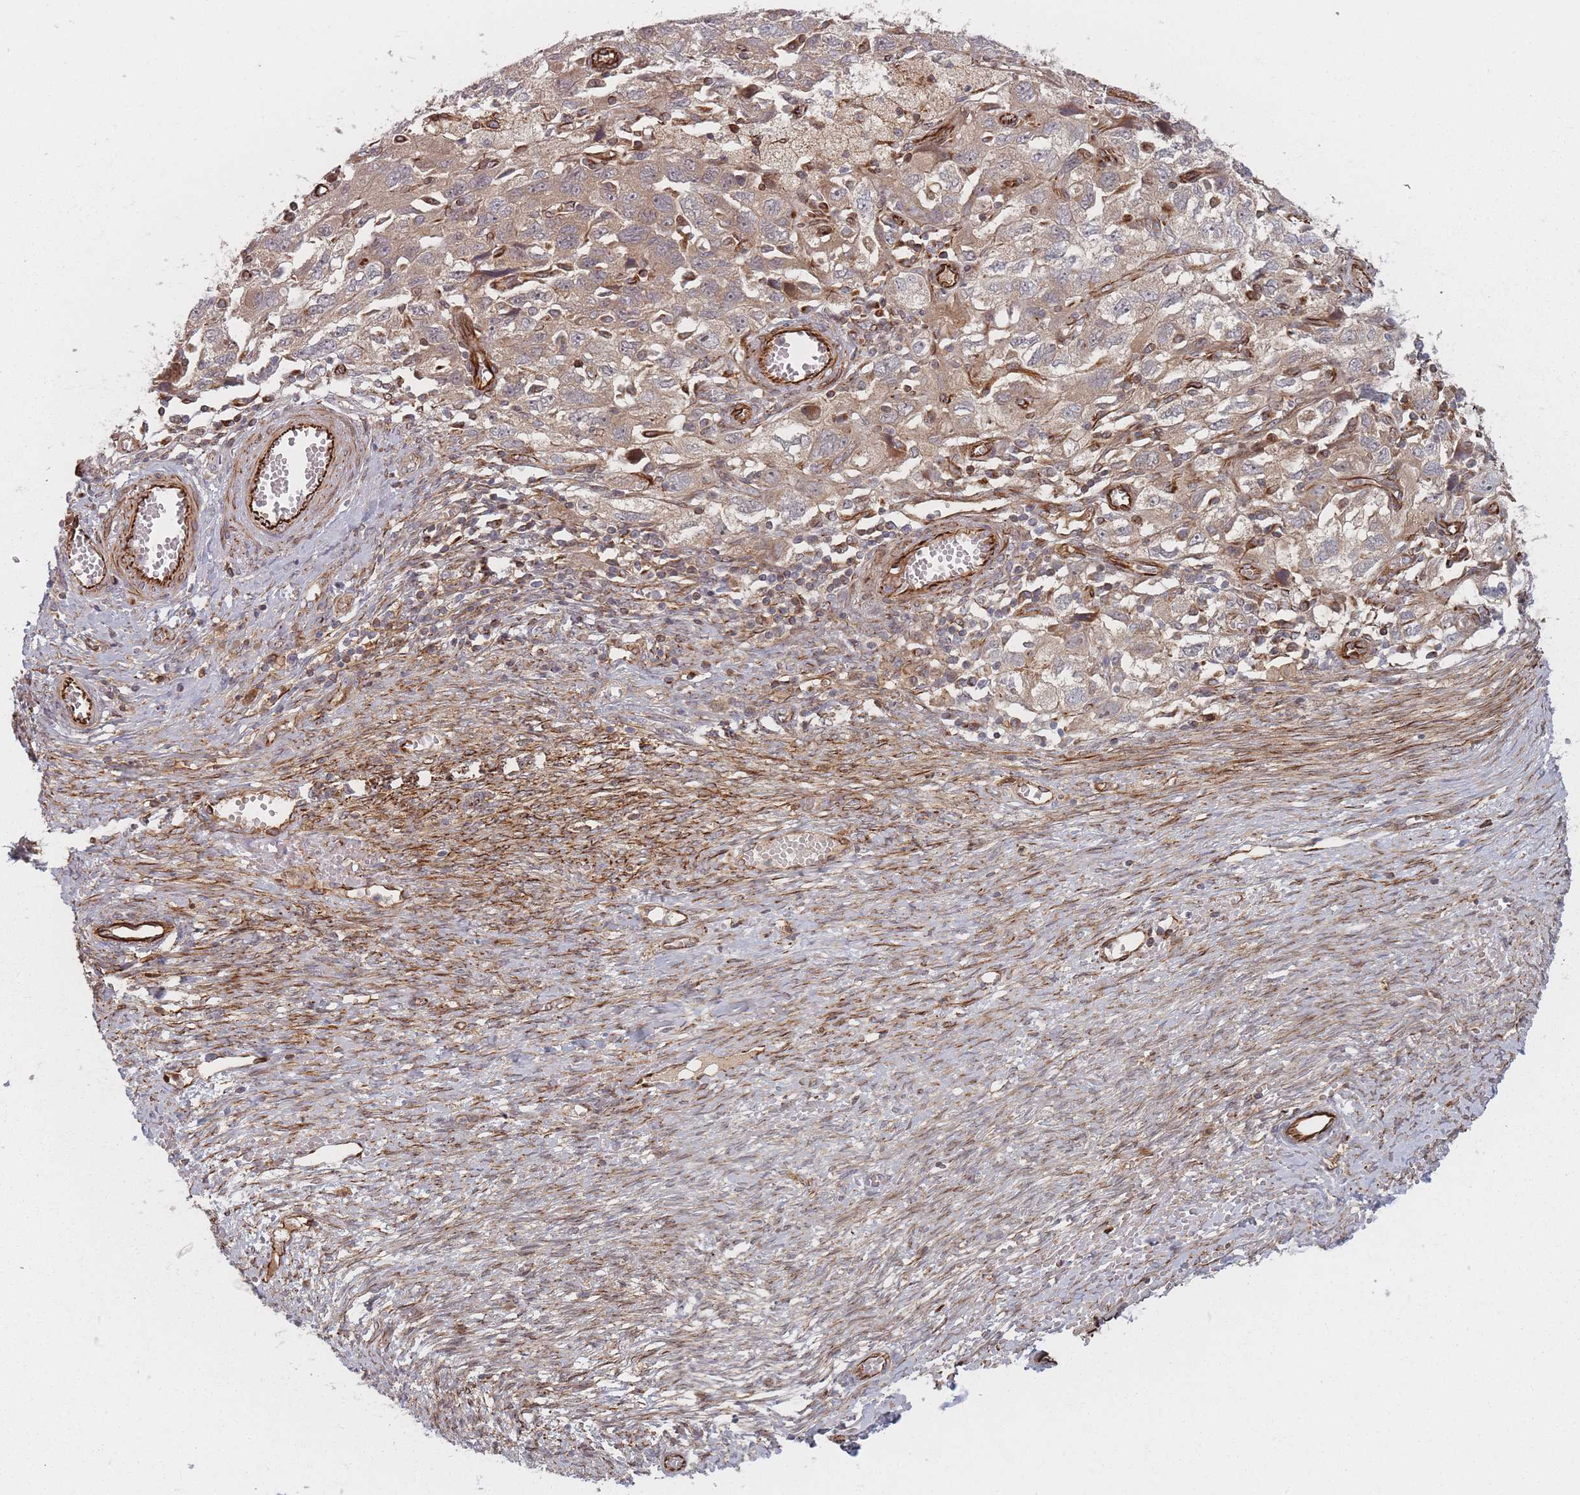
{"staining": {"intensity": "weak", "quantity": ">75%", "location": "cytoplasmic/membranous"}, "tissue": "ovarian cancer", "cell_type": "Tumor cells", "image_type": "cancer", "snomed": [{"axis": "morphology", "description": "Carcinoma, NOS"}, {"axis": "morphology", "description": "Cystadenocarcinoma, serous, NOS"}, {"axis": "topography", "description": "Ovary"}], "caption": "This photomicrograph shows immunohistochemistry staining of ovarian cancer (carcinoma), with low weak cytoplasmic/membranous positivity in about >75% of tumor cells.", "gene": "EEF1AKMT2", "patient": {"sex": "female", "age": 69}}